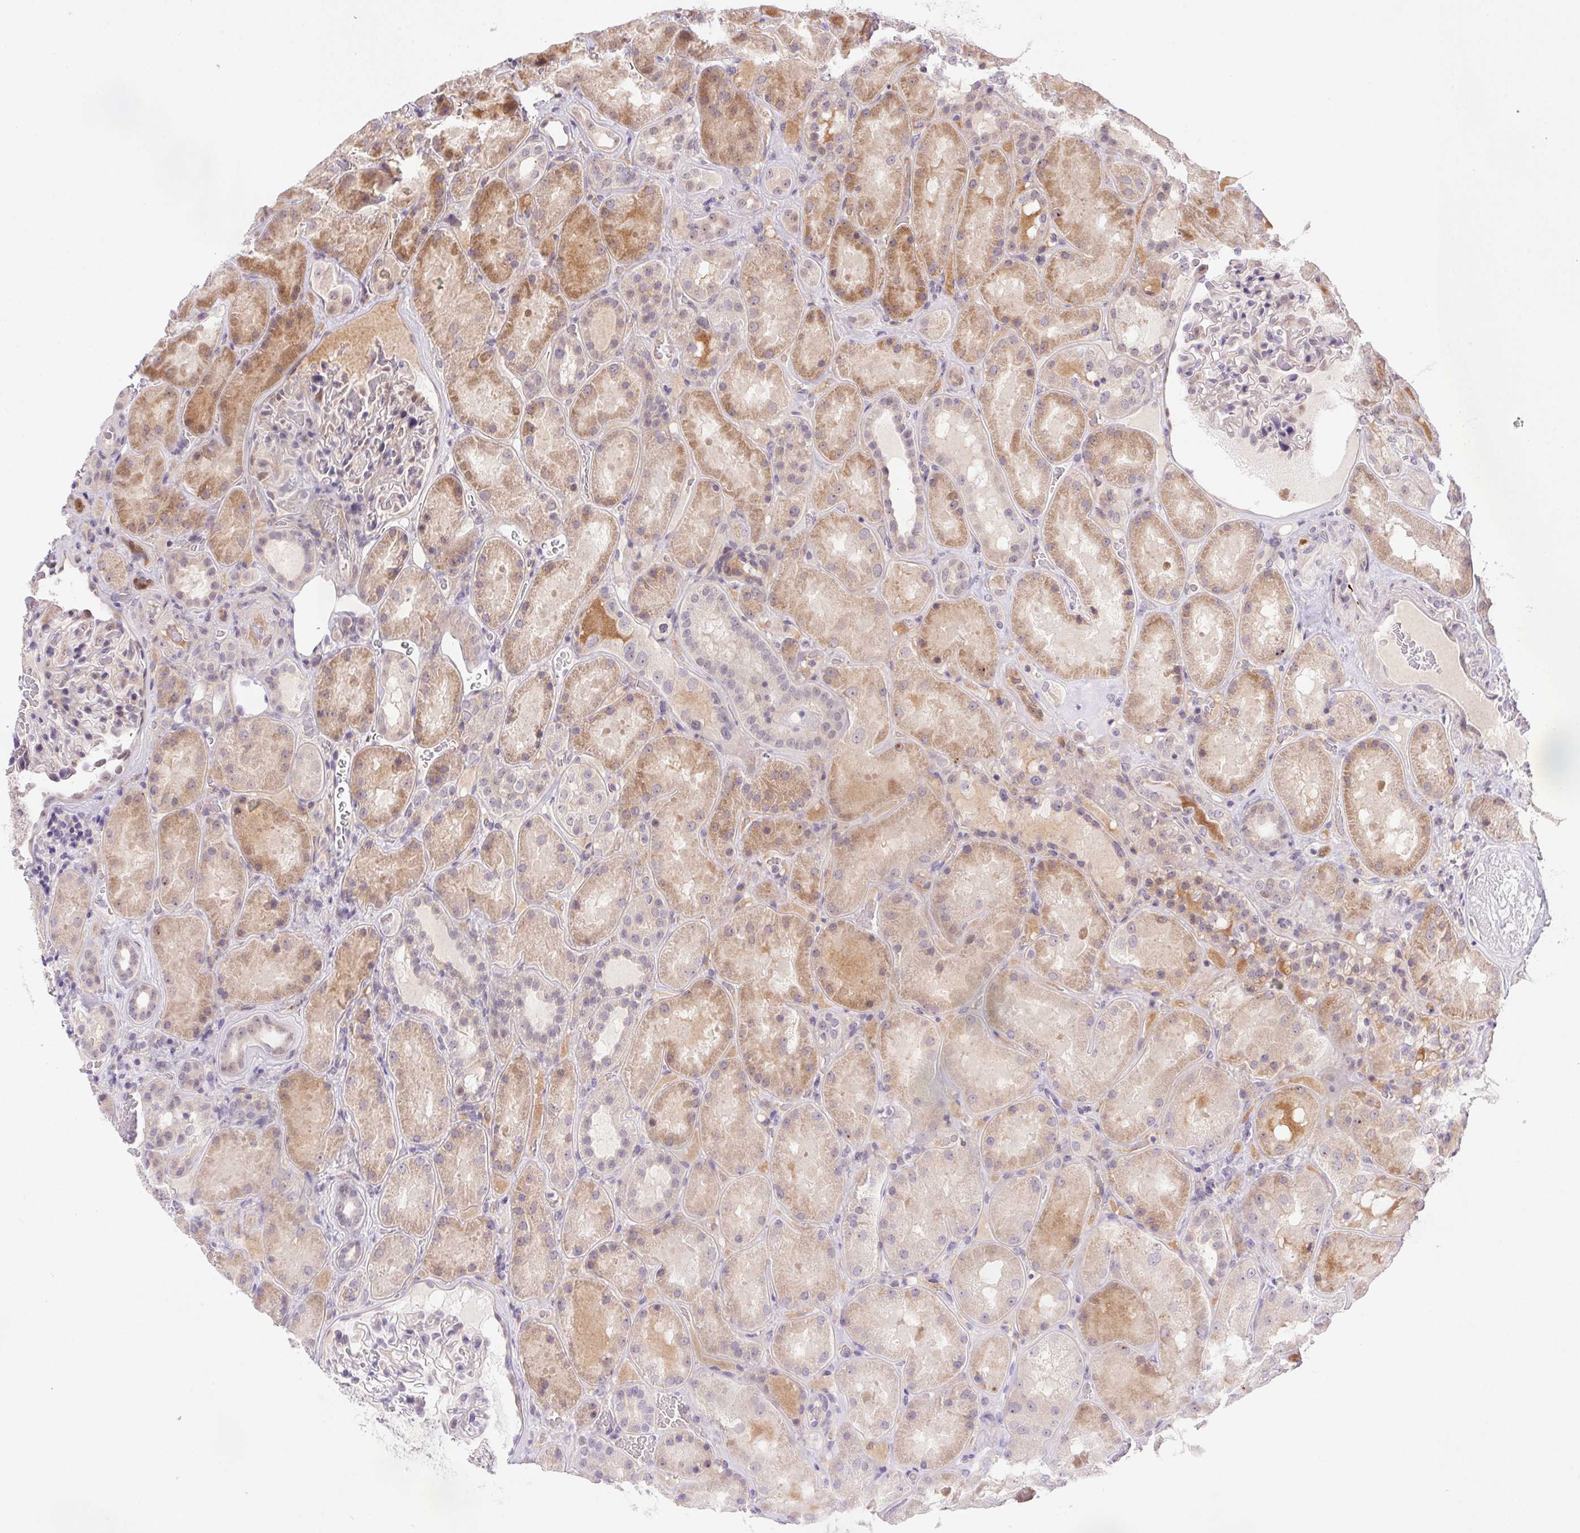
{"staining": {"intensity": "negative", "quantity": "none", "location": "none"}, "tissue": "kidney", "cell_type": "Cells in glomeruli", "image_type": "normal", "snomed": [{"axis": "morphology", "description": "Normal tissue, NOS"}, {"axis": "topography", "description": "Kidney"}], "caption": "There is no significant staining in cells in glomeruli of kidney. The staining is performed using DAB (3,3'-diaminobenzidine) brown chromogen with nuclei counter-stained in using hematoxylin.", "gene": "LRRTM1", "patient": {"sex": "male", "age": 73}}